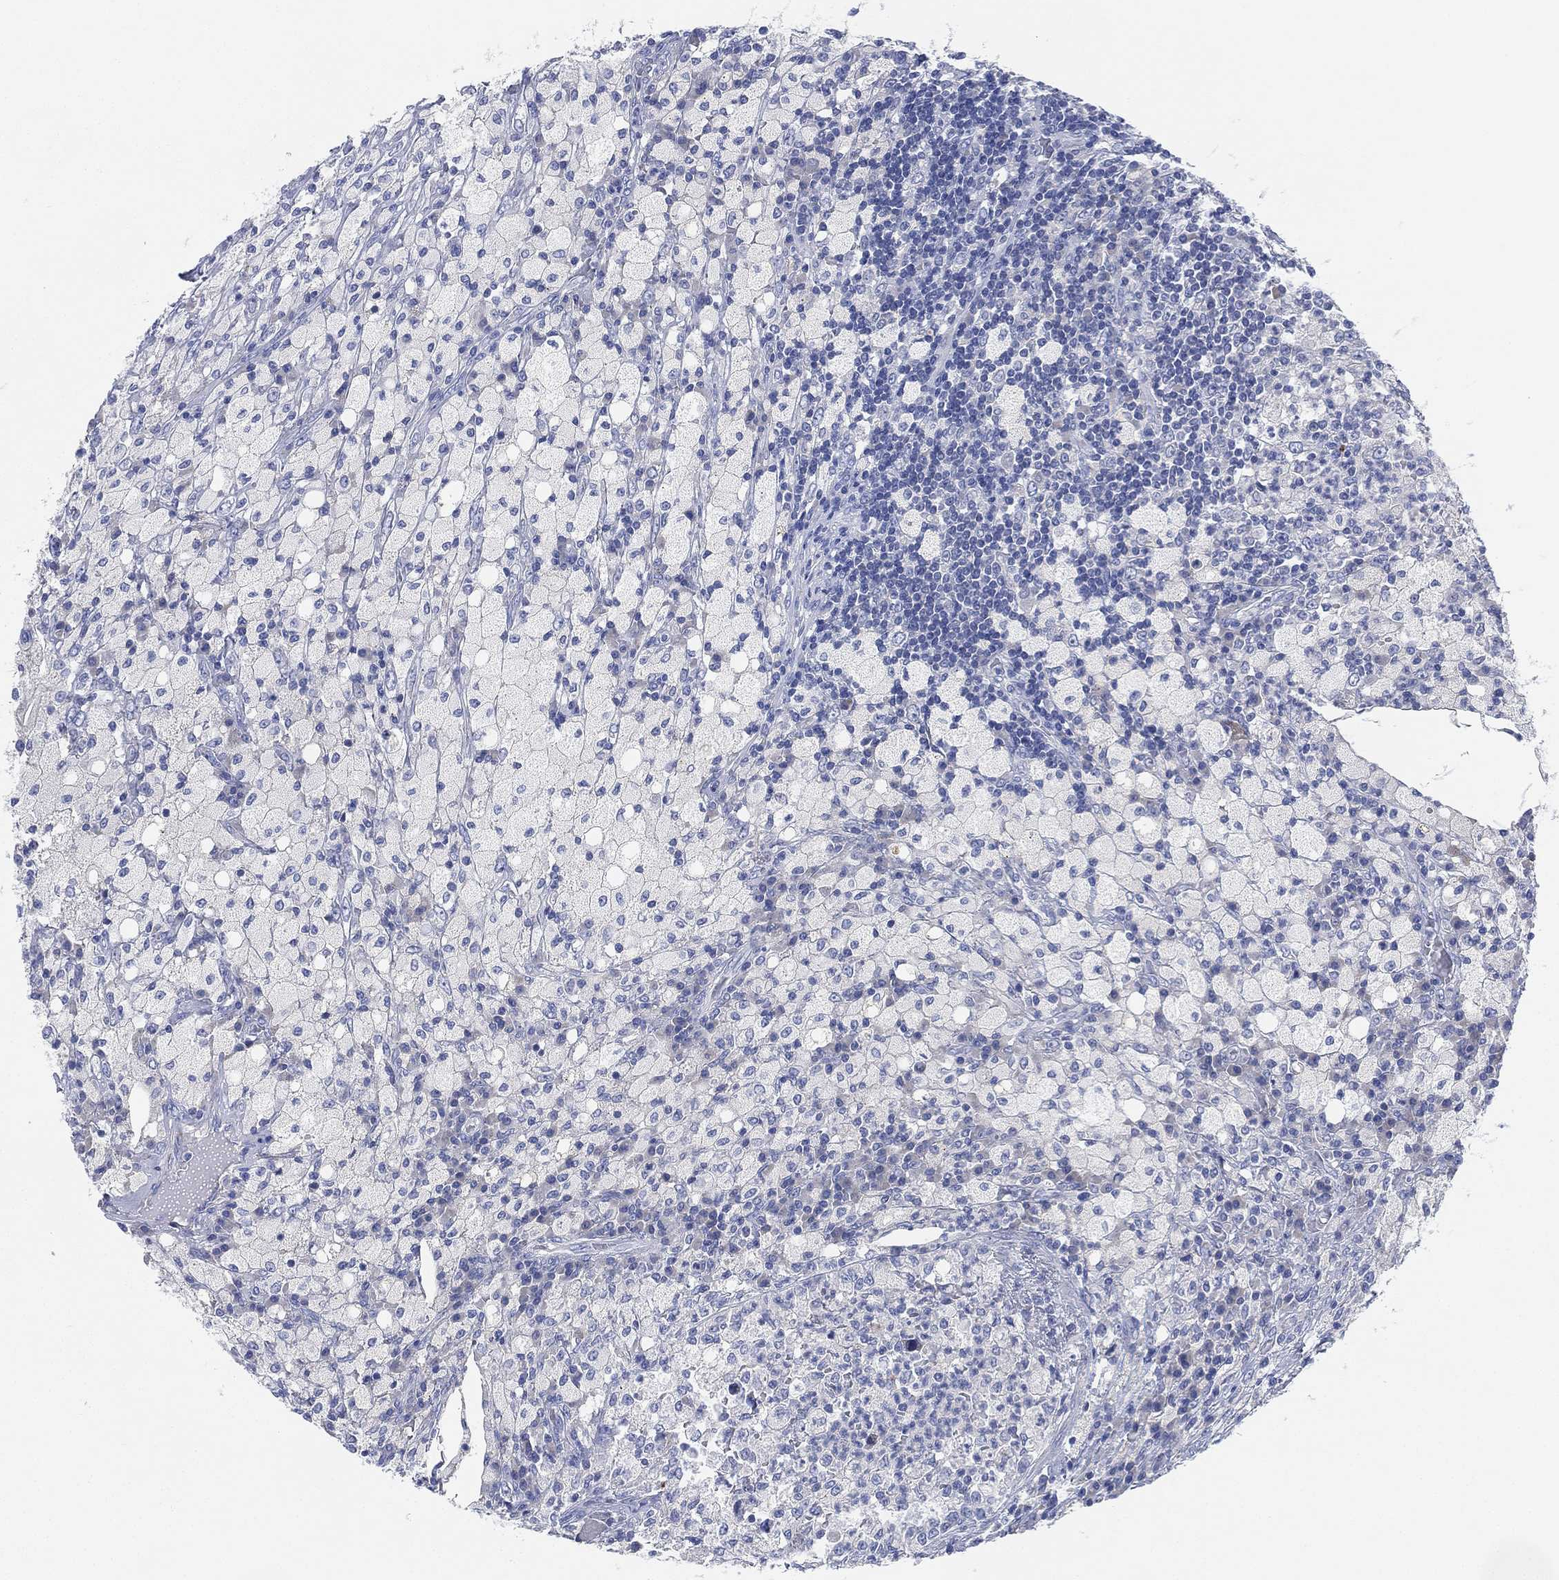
{"staining": {"intensity": "negative", "quantity": "none", "location": "none"}, "tissue": "testis cancer", "cell_type": "Tumor cells", "image_type": "cancer", "snomed": [{"axis": "morphology", "description": "Necrosis, NOS"}, {"axis": "morphology", "description": "Carcinoma, Embryonal, NOS"}, {"axis": "topography", "description": "Testis"}], "caption": "The photomicrograph displays no significant expression in tumor cells of testis cancer (embryonal carcinoma). (Stains: DAB IHC with hematoxylin counter stain, Microscopy: brightfield microscopy at high magnification).", "gene": "ADAD2", "patient": {"sex": "male", "age": 19}}